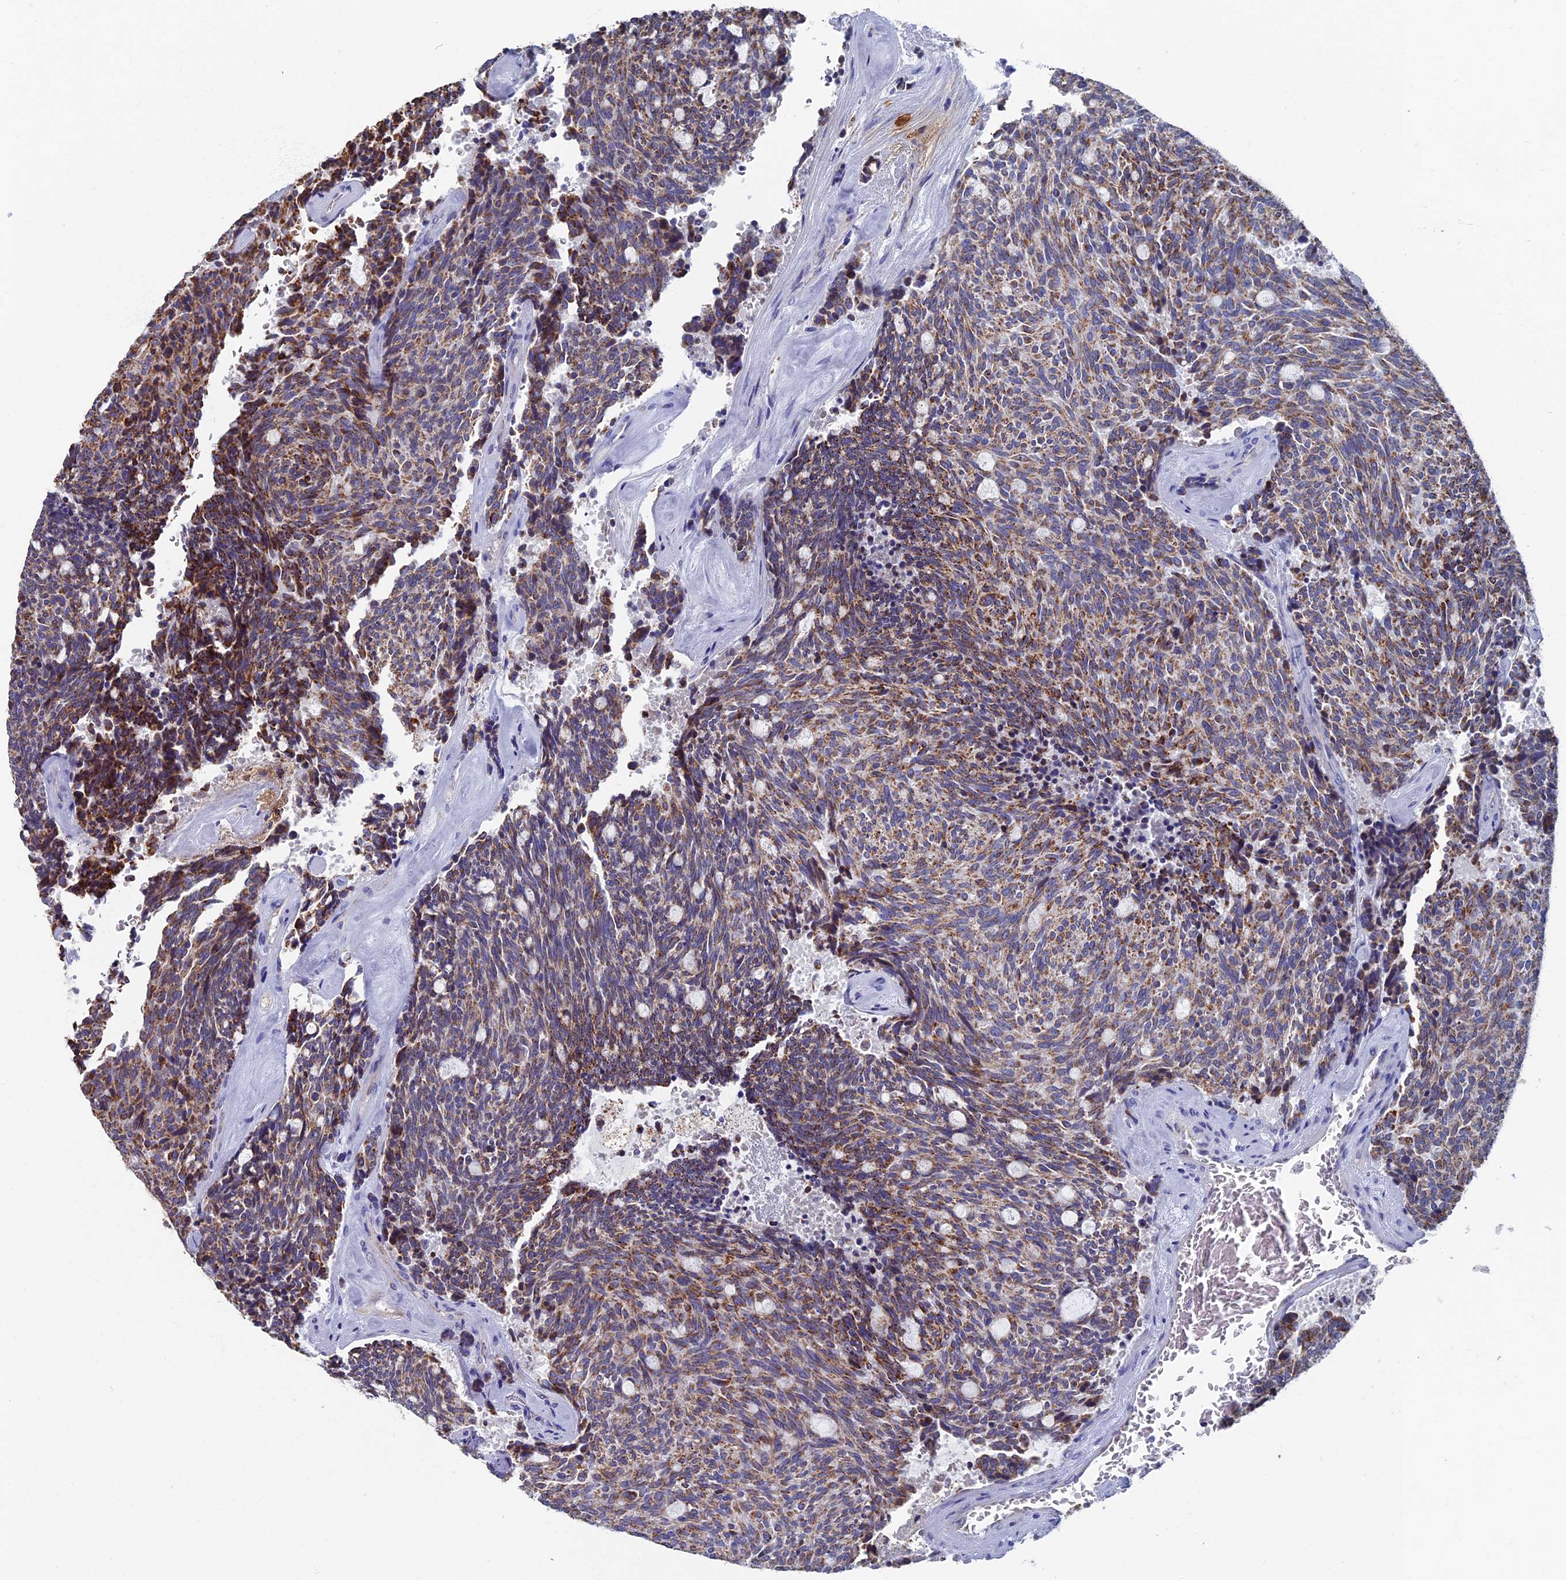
{"staining": {"intensity": "moderate", "quantity": ">75%", "location": "cytoplasmic/membranous"}, "tissue": "carcinoid", "cell_type": "Tumor cells", "image_type": "cancer", "snomed": [{"axis": "morphology", "description": "Carcinoid, malignant, NOS"}, {"axis": "topography", "description": "Pancreas"}], "caption": "Protein expression analysis of human malignant carcinoid reveals moderate cytoplasmic/membranous staining in approximately >75% of tumor cells. The staining was performed using DAB to visualize the protein expression in brown, while the nuclei were stained in blue with hematoxylin (Magnification: 20x).", "gene": "OAT", "patient": {"sex": "female", "age": 54}}